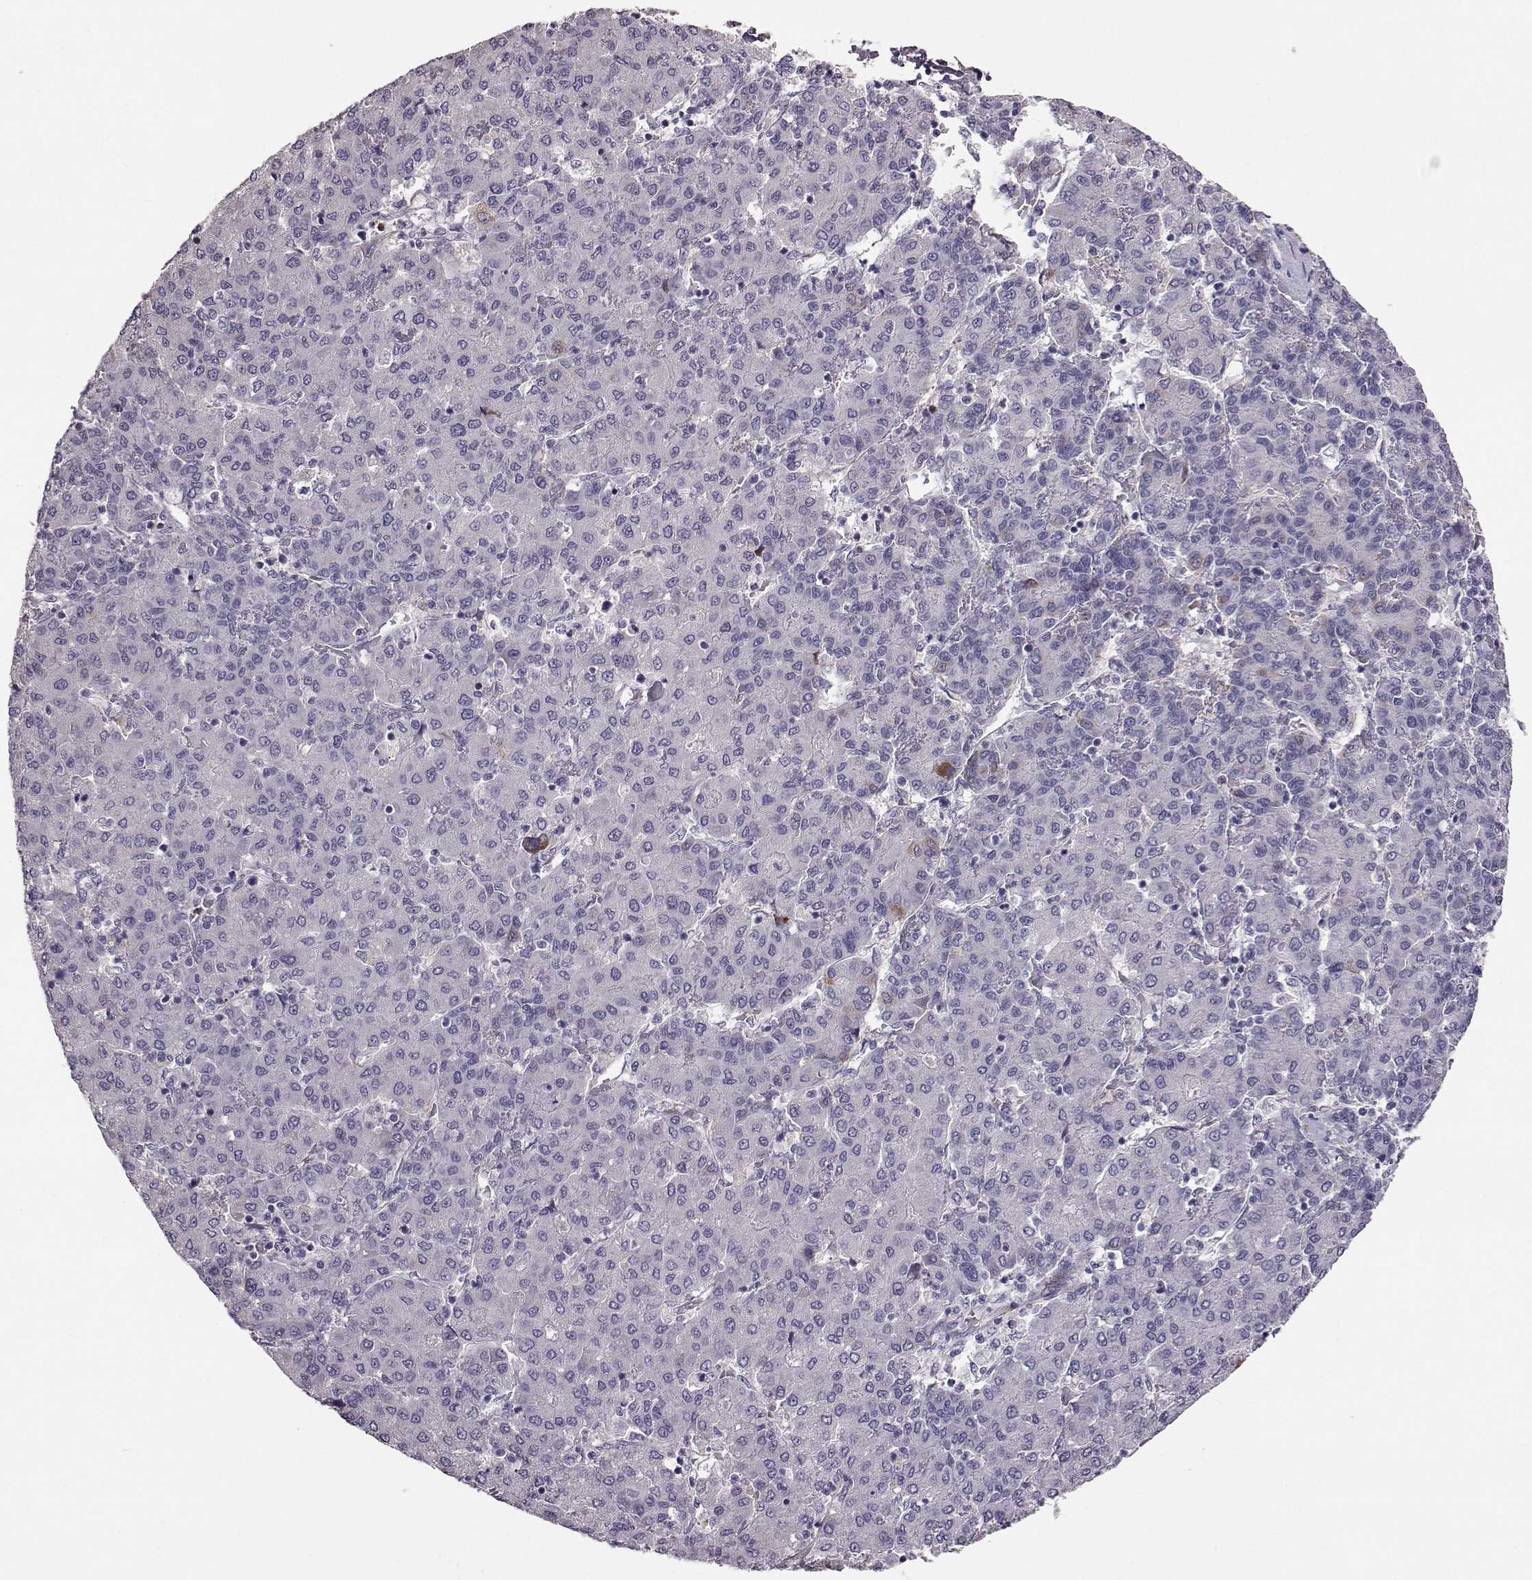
{"staining": {"intensity": "negative", "quantity": "none", "location": "none"}, "tissue": "liver cancer", "cell_type": "Tumor cells", "image_type": "cancer", "snomed": [{"axis": "morphology", "description": "Carcinoma, Hepatocellular, NOS"}, {"axis": "topography", "description": "Liver"}], "caption": "DAB immunohistochemical staining of human liver hepatocellular carcinoma reveals no significant positivity in tumor cells. (DAB immunohistochemistry with hematoxylin counter stain).", "gene": "ADGRG2", "patient": {"sex": "male", "age": 65}}